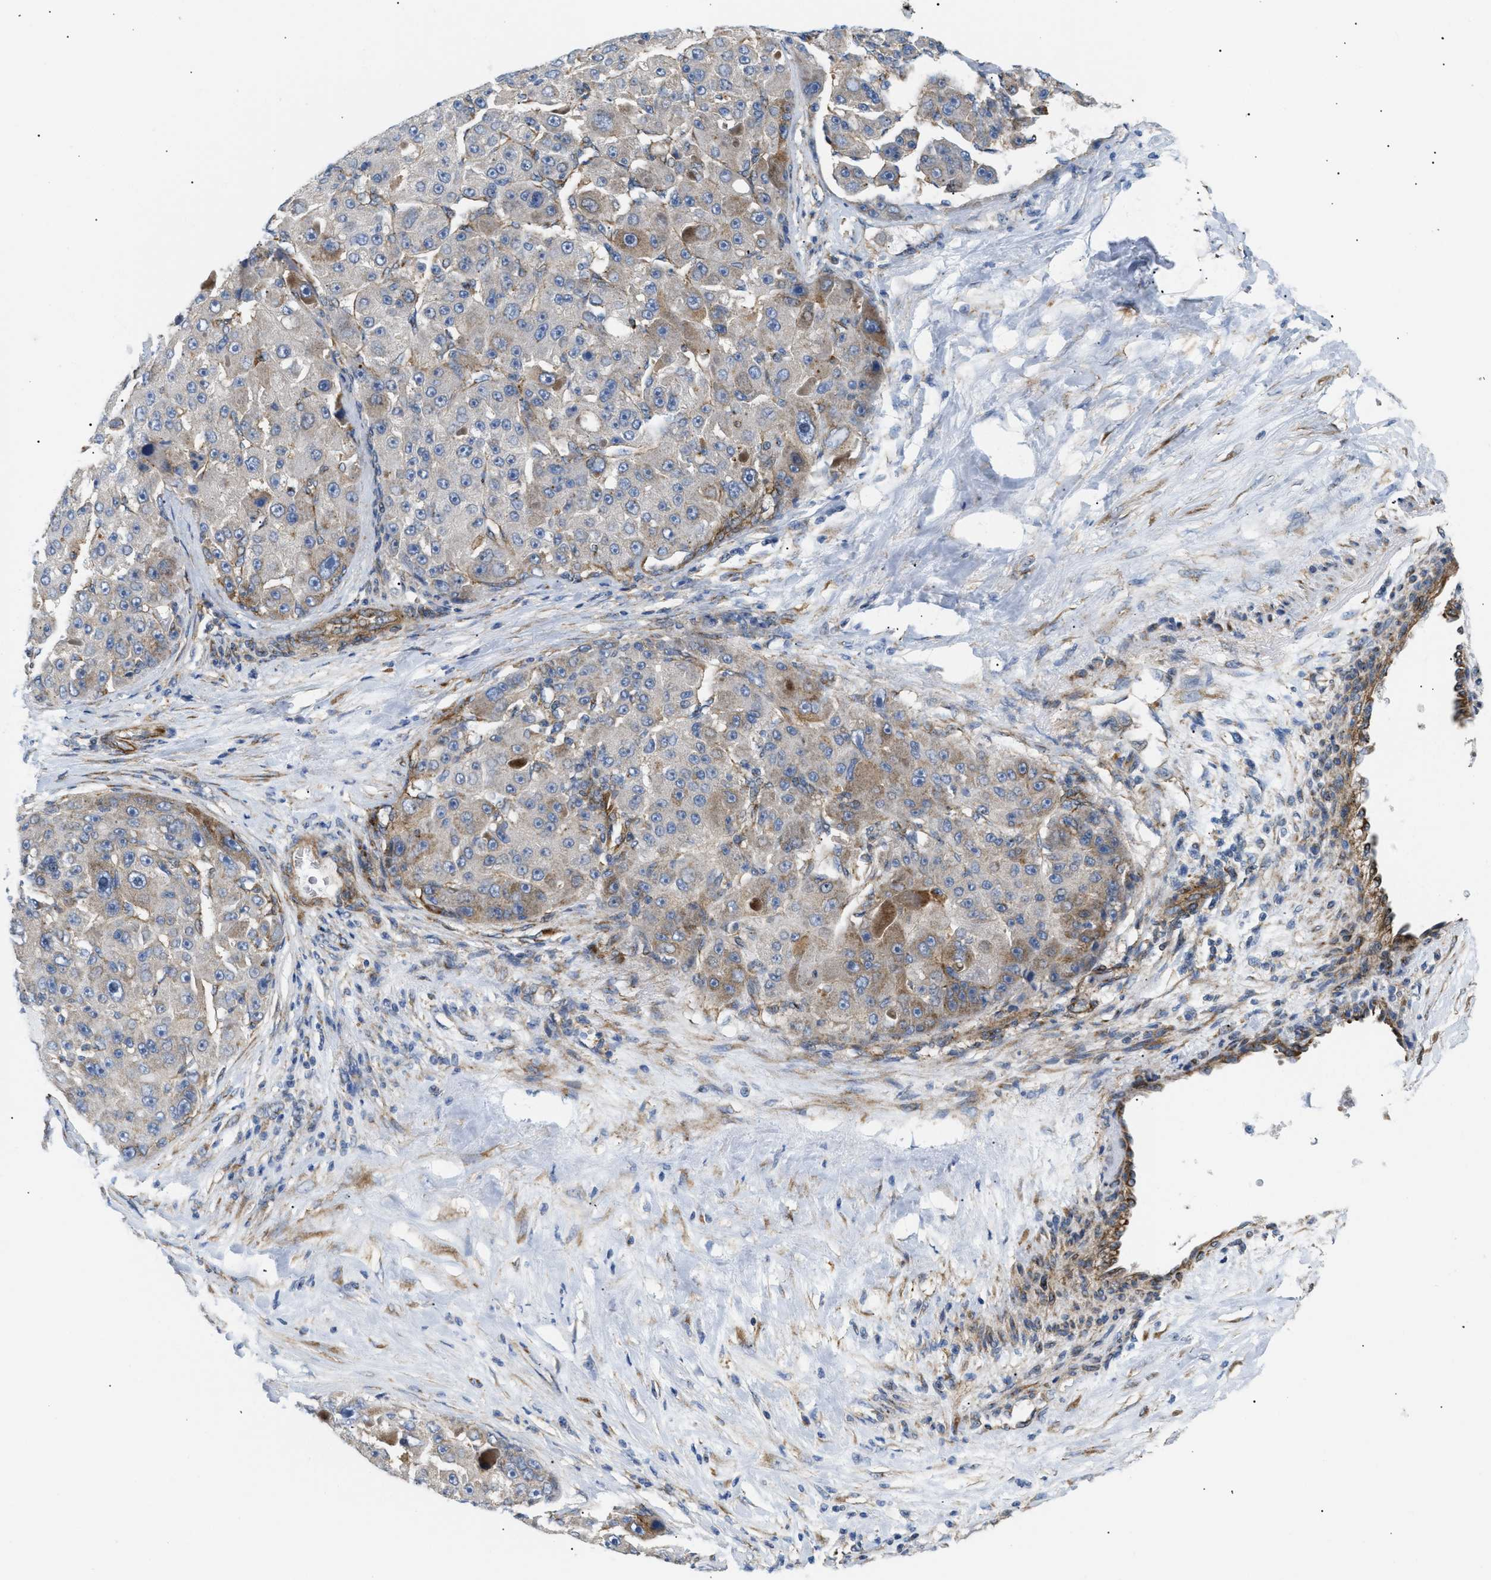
{"staining": {"intensity": "moderate", "quantity": "25%-75%", "location": "cytoplasmic/membranous"}, "tissue": "liver cancer", "cell_type": "Tumor cells", "image_type": "cancer", "snomed": [{"axis": "morphology", "description": "Carcinoma, Hepatocellular, NOS"}, {"axis": "topography", "description": "Liver"}], "caption": "A brown stain shows moderate cytoplasmic/membranous expression of a protein in liver cancer (hepatocellular carcinoma) tumor cells. Using DAB (3,3'-diaminobenzidine) (brown) and hematoxylin (blue) stains, captured at high magnification using brightfield microscopy.", "gene": "DCTN4", "patient": {"sex": "male", "age": 76}}